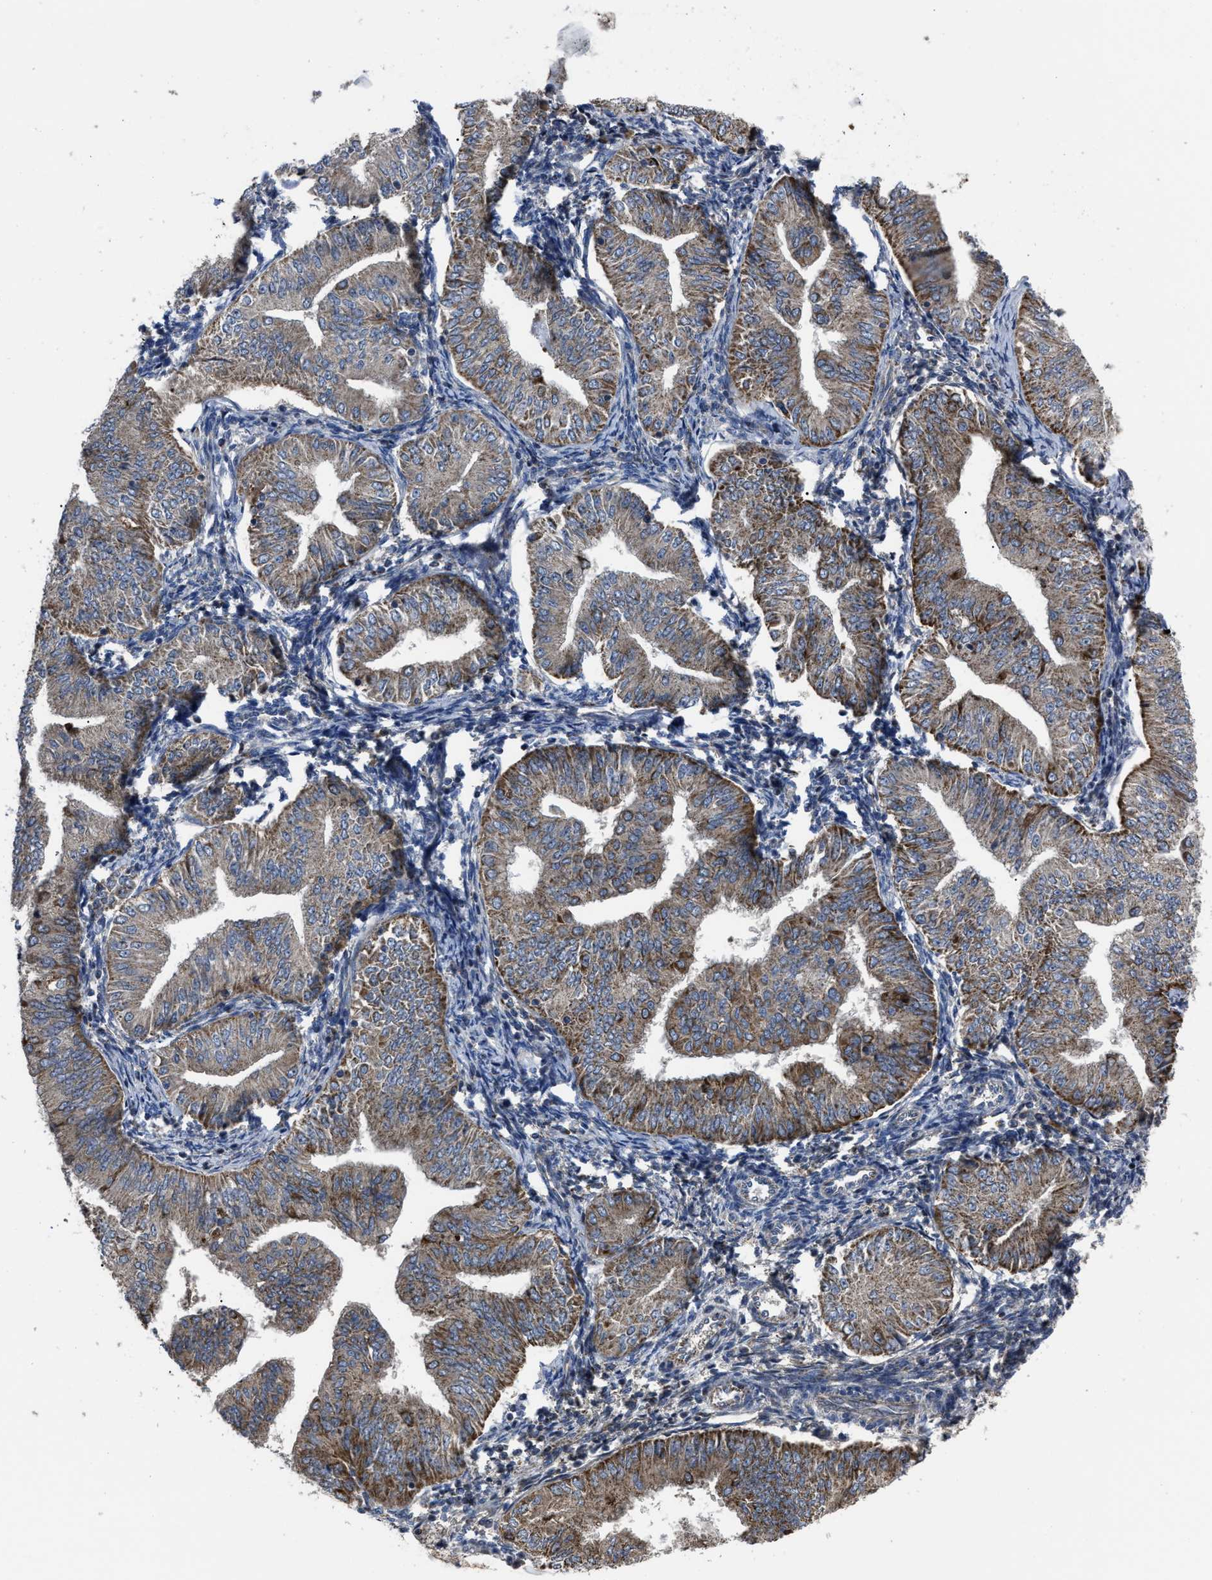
{"staining": {"intensity": "moderate", "quantity": ">75%", "location": "cytoplasmic/membranous"}, "tissue": "endometrial cancer", "cell_type": "Tumor cells", "image_type": "cancer", "snomed": [{"axis": "morphology", "description": "Normal tissue, NOS"}, {"axis": "morphology", "description": "Adenocarcinoma, NOS"}, {"axis": "topography", "description": "Endometrium"}], "caption": "Moderate cytoplasmic/membranous positivity for a protein is present in approximately >75% of tumor cells of endometrial cancer using immunohistochemistry.", "gene": "PASK", "patient": {"sex": "female", "age": 53}}